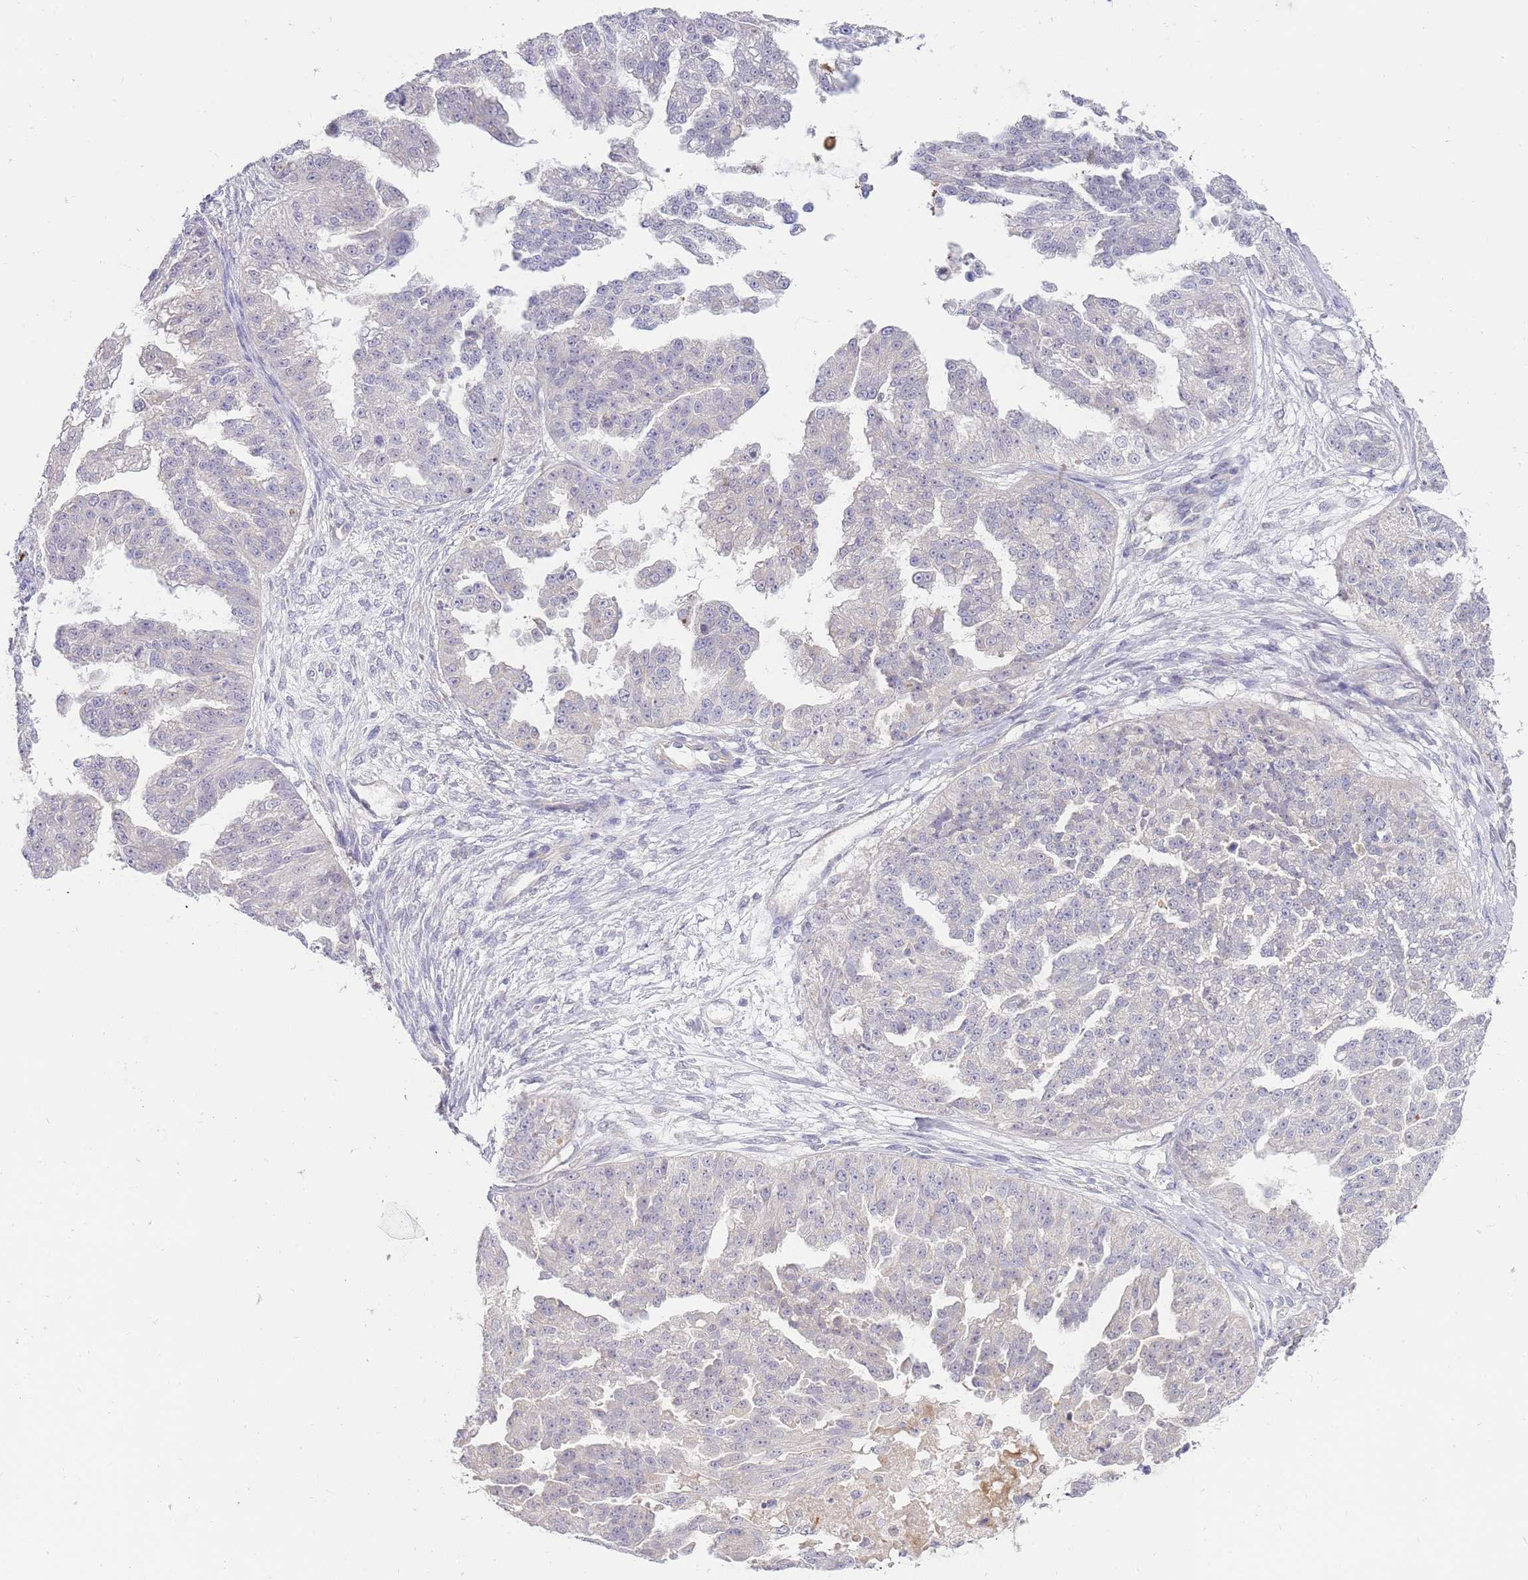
{"staining": {"intensity": "negative", "quantity": "none", "location": "none"}, "tissue": "ovarian cancer", "cell_type": "Tumor cells", "image_type": "cancer", "snomed": [{"axis": "morphology", "description": "Cystadenocarcinoma, serous, NOS"}, {"axis": "topography", "description": "Ovary"}], "caption": "Ovarian serous cystadenocarcinoma stained for a protein using immunohistochemistry (IHC) demonstrates no positivity tumor cells.", "gene": "STK25", "patient": {"sex": "female", "age": 58}}